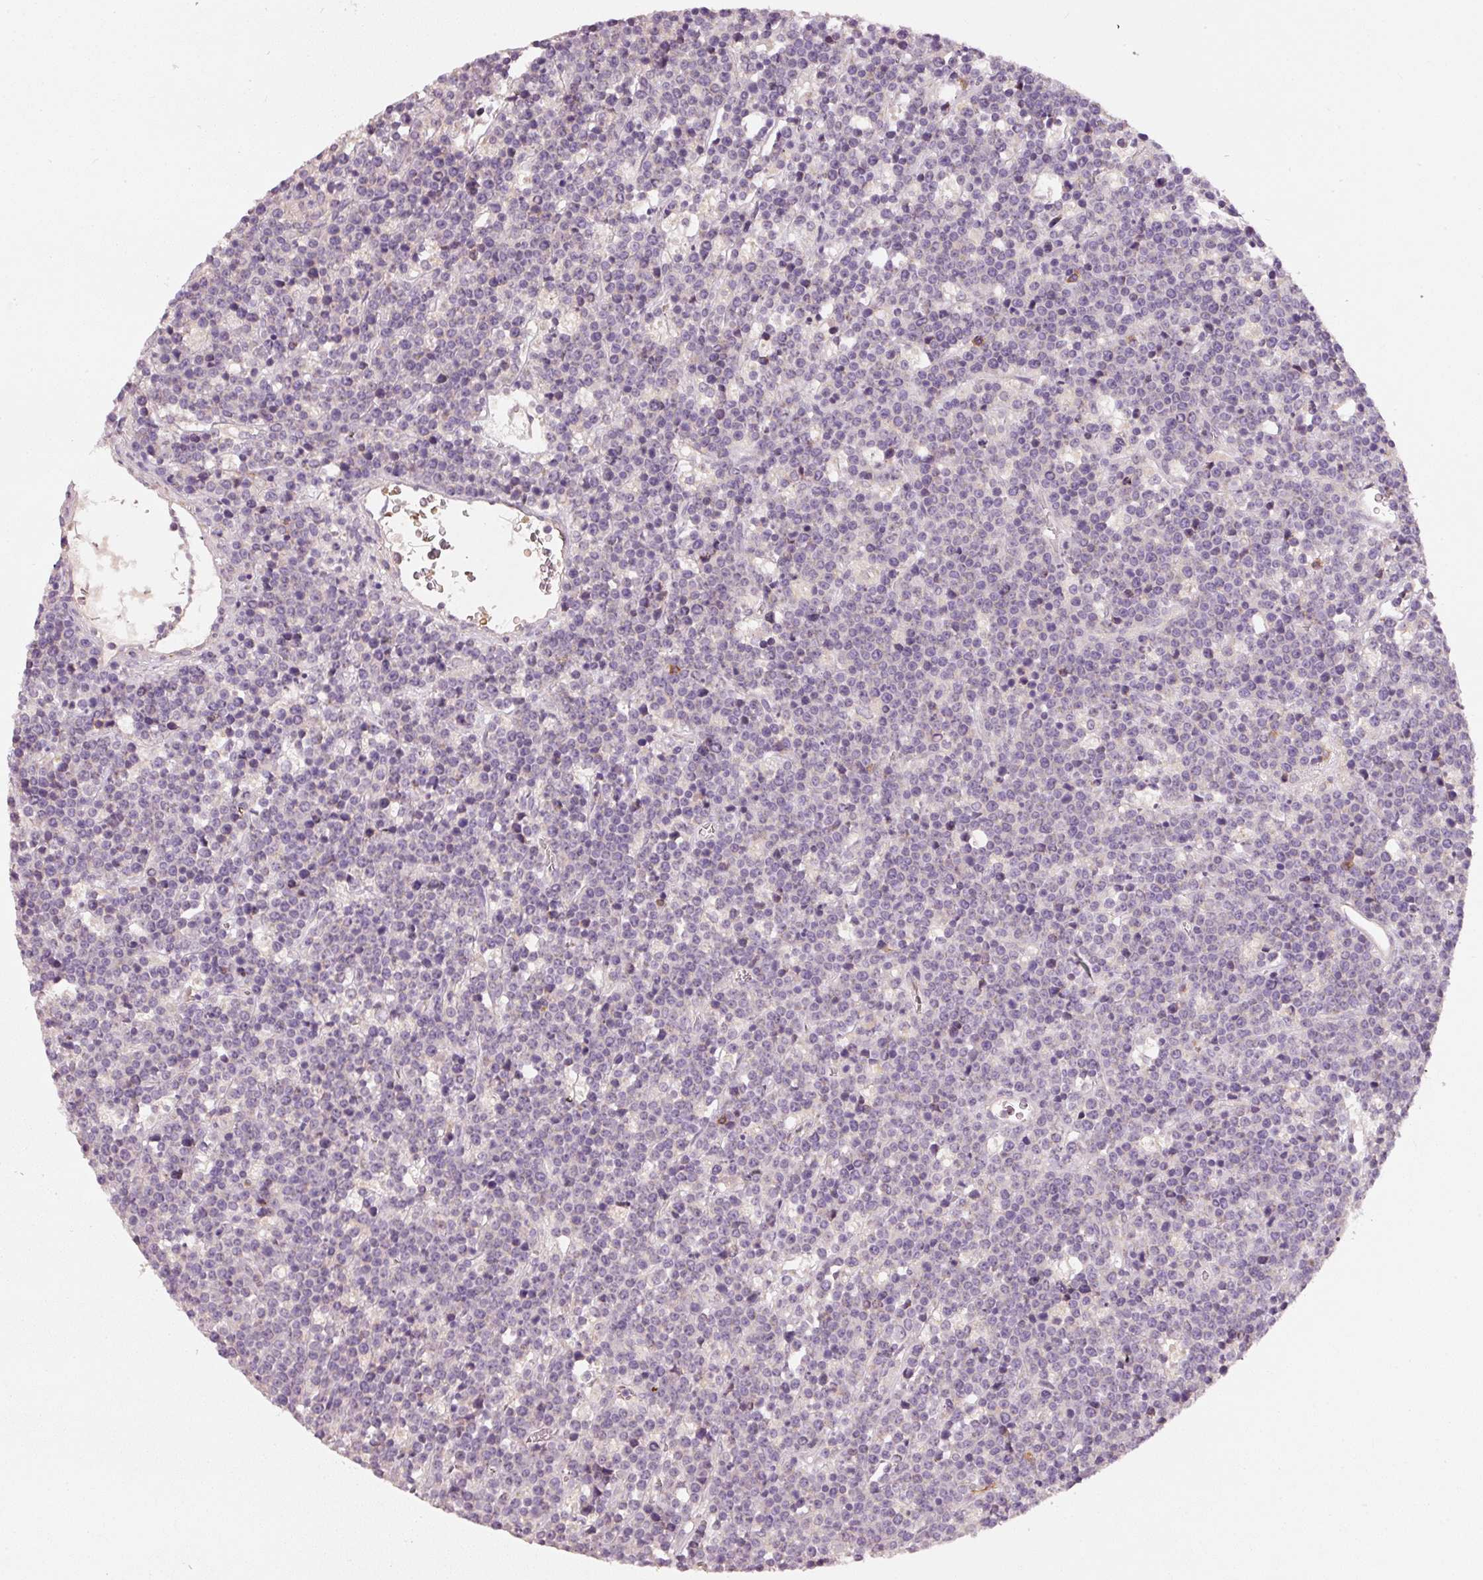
{"staining": {"intensity": "negative", "quantity": "none", "location": "none"}, "tissue": "lymphoma", "cell_type": "Tumor cells", "image_type": "cancer", "snomed": [{"axis": "morphology", "description": "Malignant lymphoma, non-Hodgkin's type, High grade"}, {"axis": "topography", "description": "Ovary"}], "caption": "Tumor cells are negative for brown protein staining in lymphoma.", "gene": "KLHL21", "patient": {"sex": "female", "age": 56}}